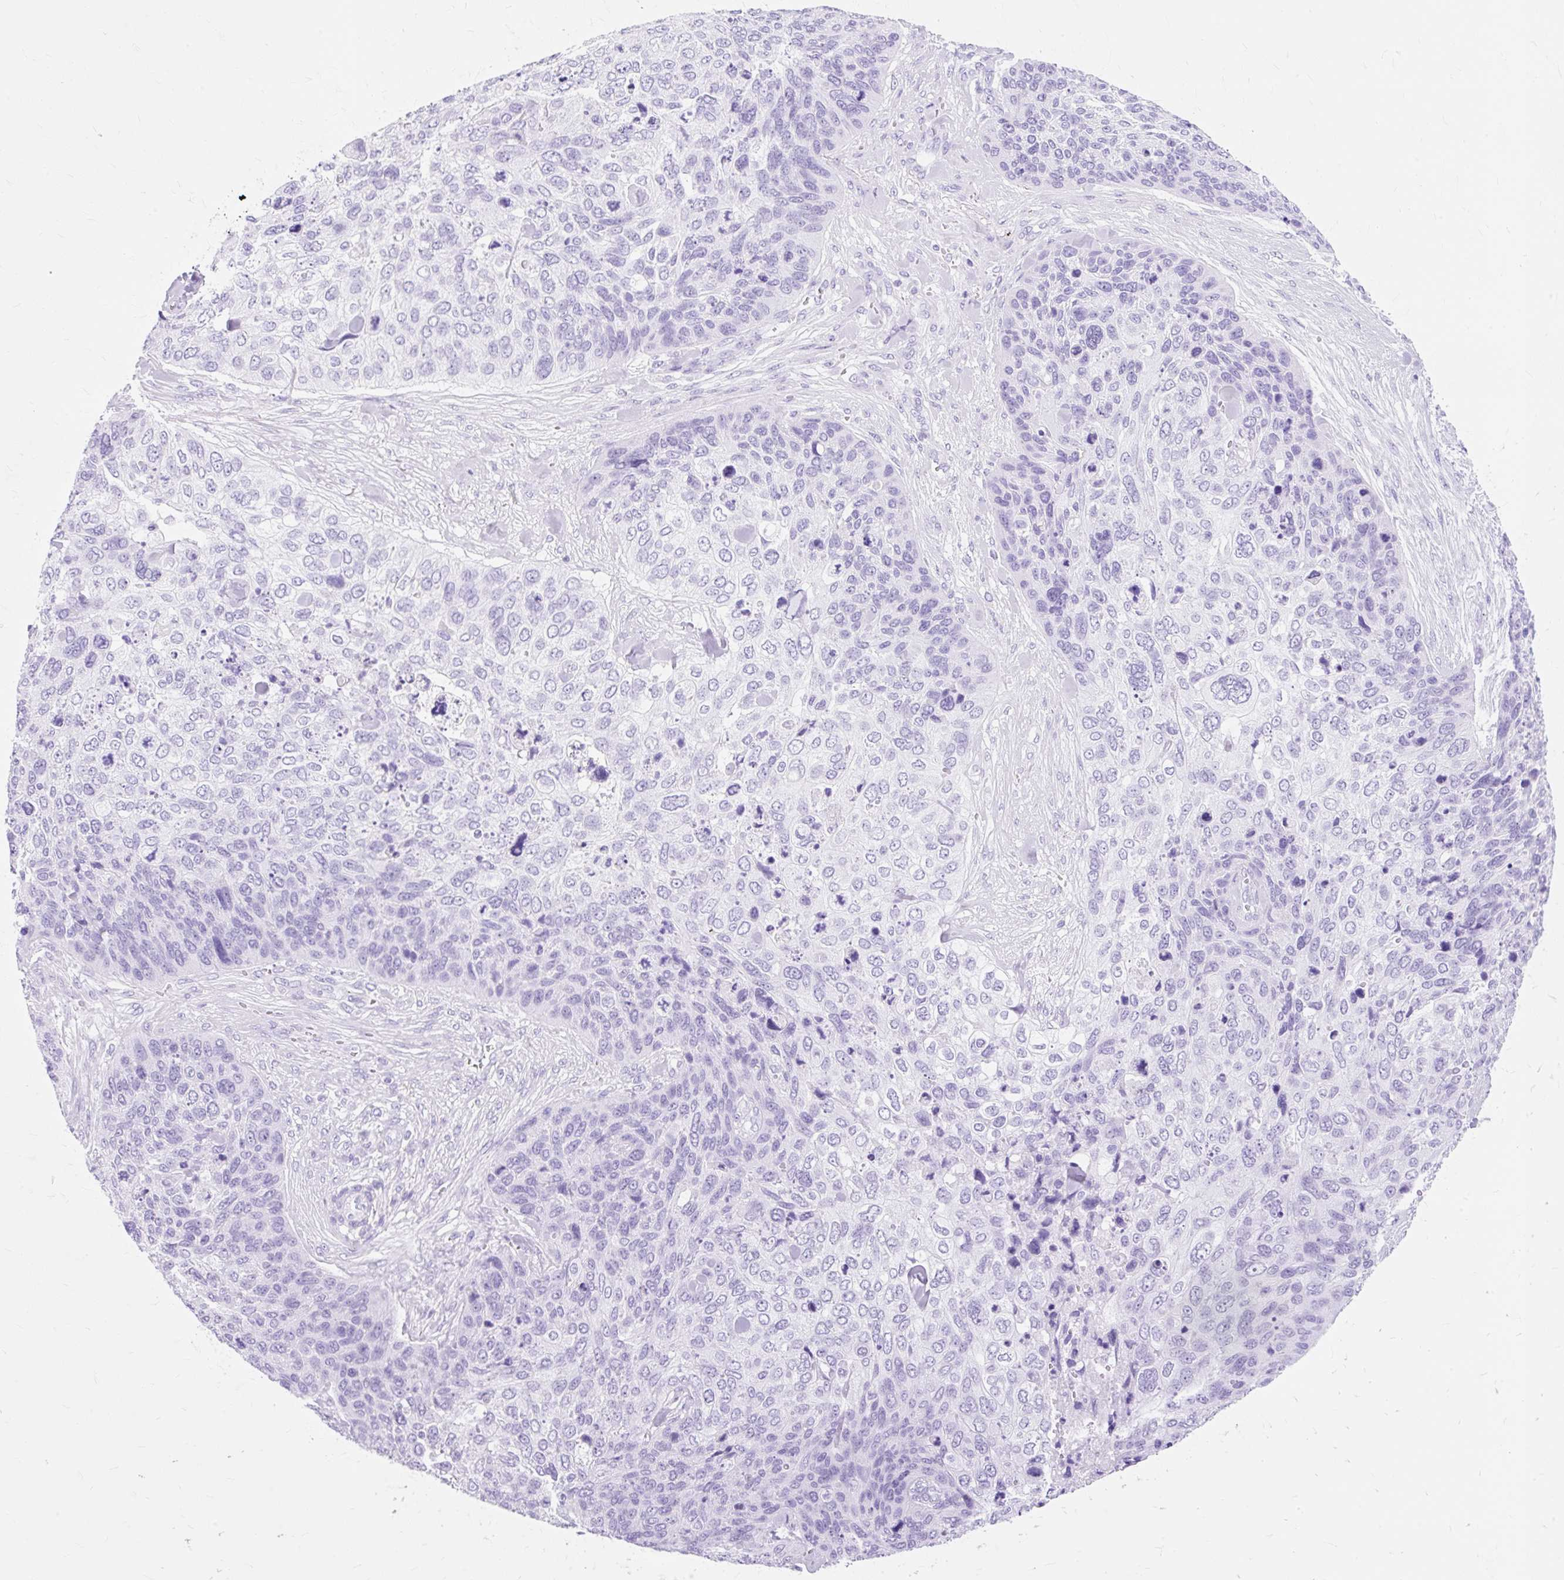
{"staining": {"intensity": "negative", "quantity": "none", "location": "none"}, "tissue": "skin cancer", "cell_type": "Tumor cells", "image_type": "cancer", "snomed": [{"axis": "morphology", "description": "Basal cell carcinoma"}, {"axis": "topography", "description": "Skin"}], "caption": "Immunohistochemistry (IHC) micrograph of neoplastic tissue: human skin cancer stained with DAB demonstrates no significant protein expression in tumor cells.", "gene": "MBP", "patient": {"sex": "female", "age": 74}}